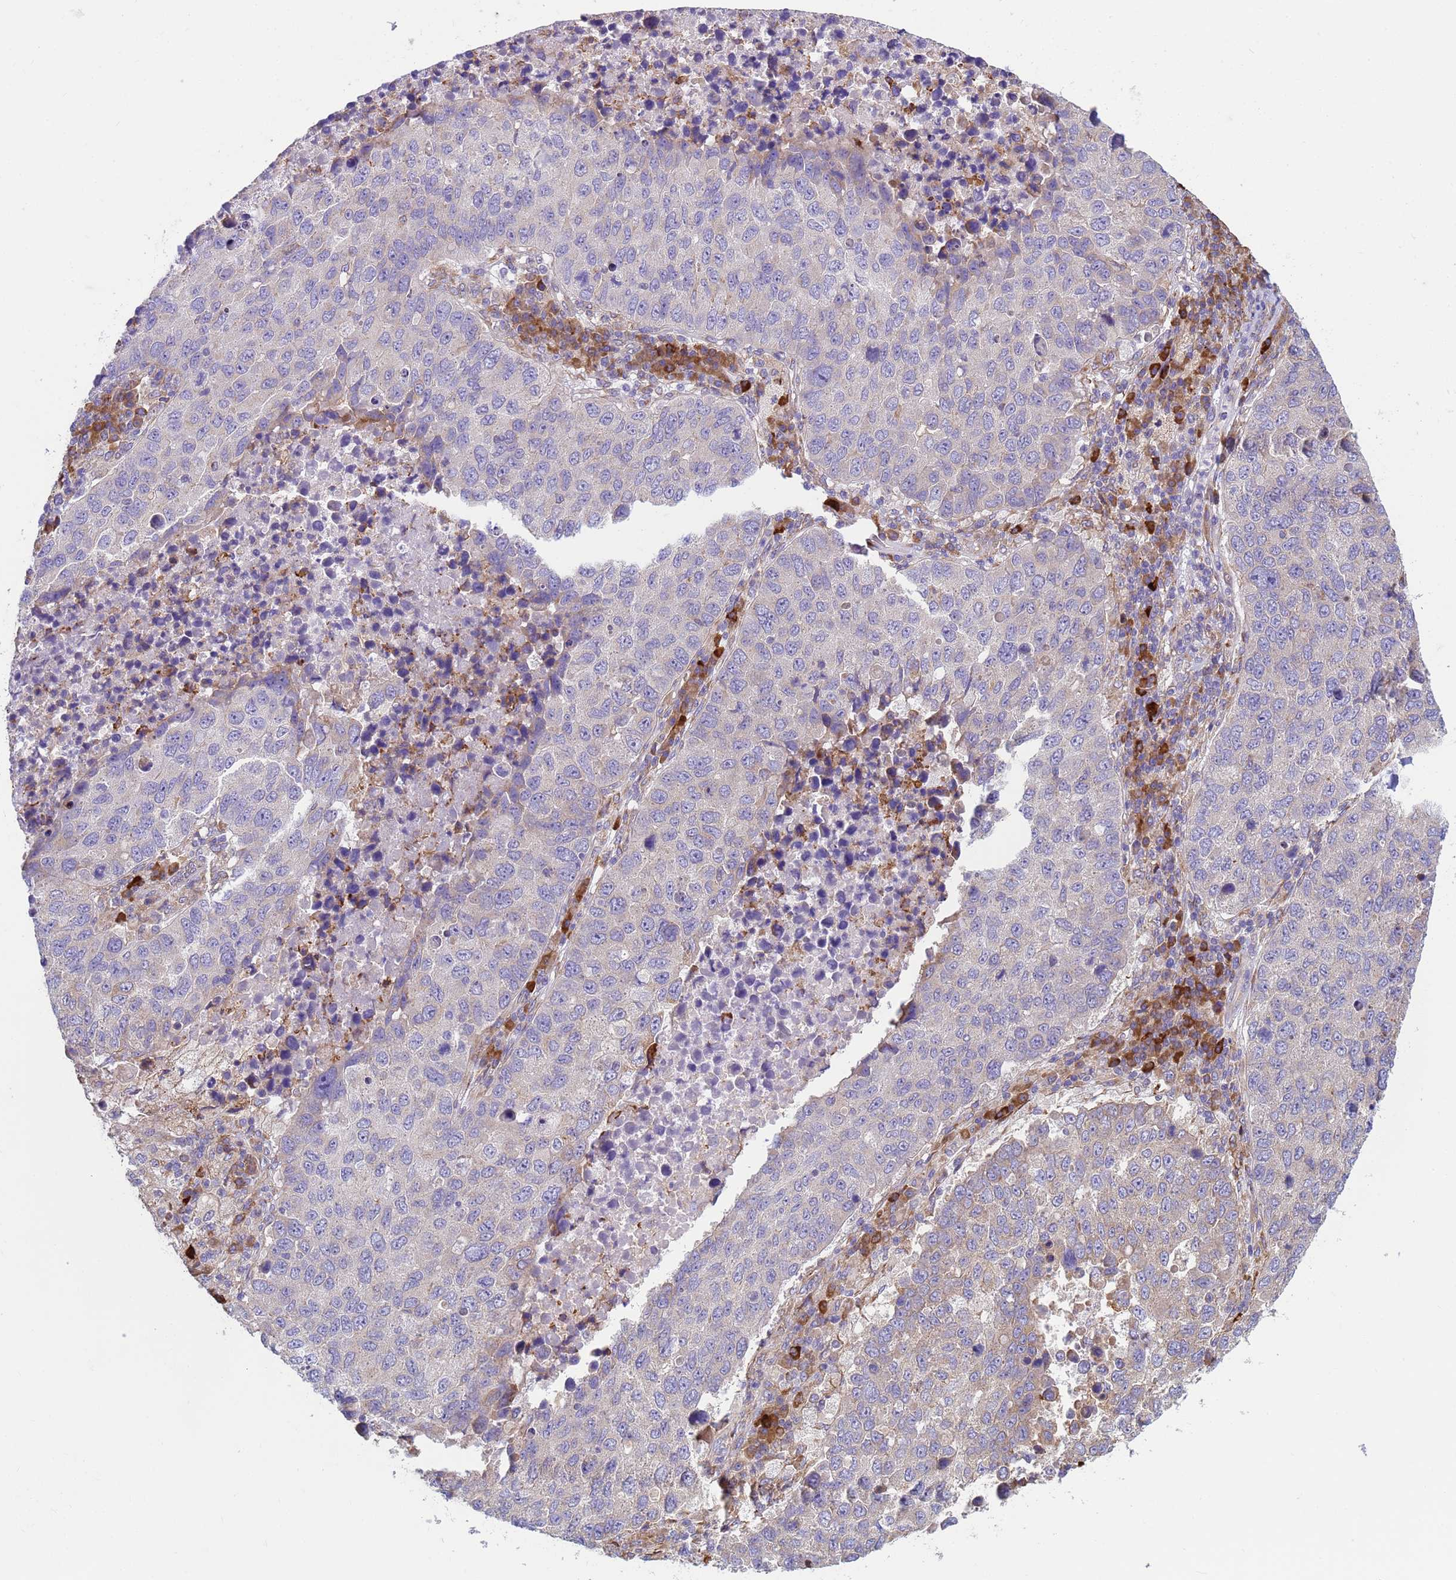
{"staining": {"intensity": "negative", "quantity": "none", "location": "none"}, "tissue": "lung cancer", "cell_type": "Tumor cells", "image_type": "cancer", "snomed": [{"axis": "morphology", "description": "Squamous cell carcinoma, NOS"}, {"axis": "topography", "description": "Lung"}], "caption": "IHC photomicrograph of neoplastic tissue: human lung squamous cell carcinoma stained with DAB displays no significant protein positivity in tumor cells. (Immunohistochemistry, brightfield microscopy, high magnification).", "gene": "THAP5", "patient": {"sex": "male", "age": 73}}